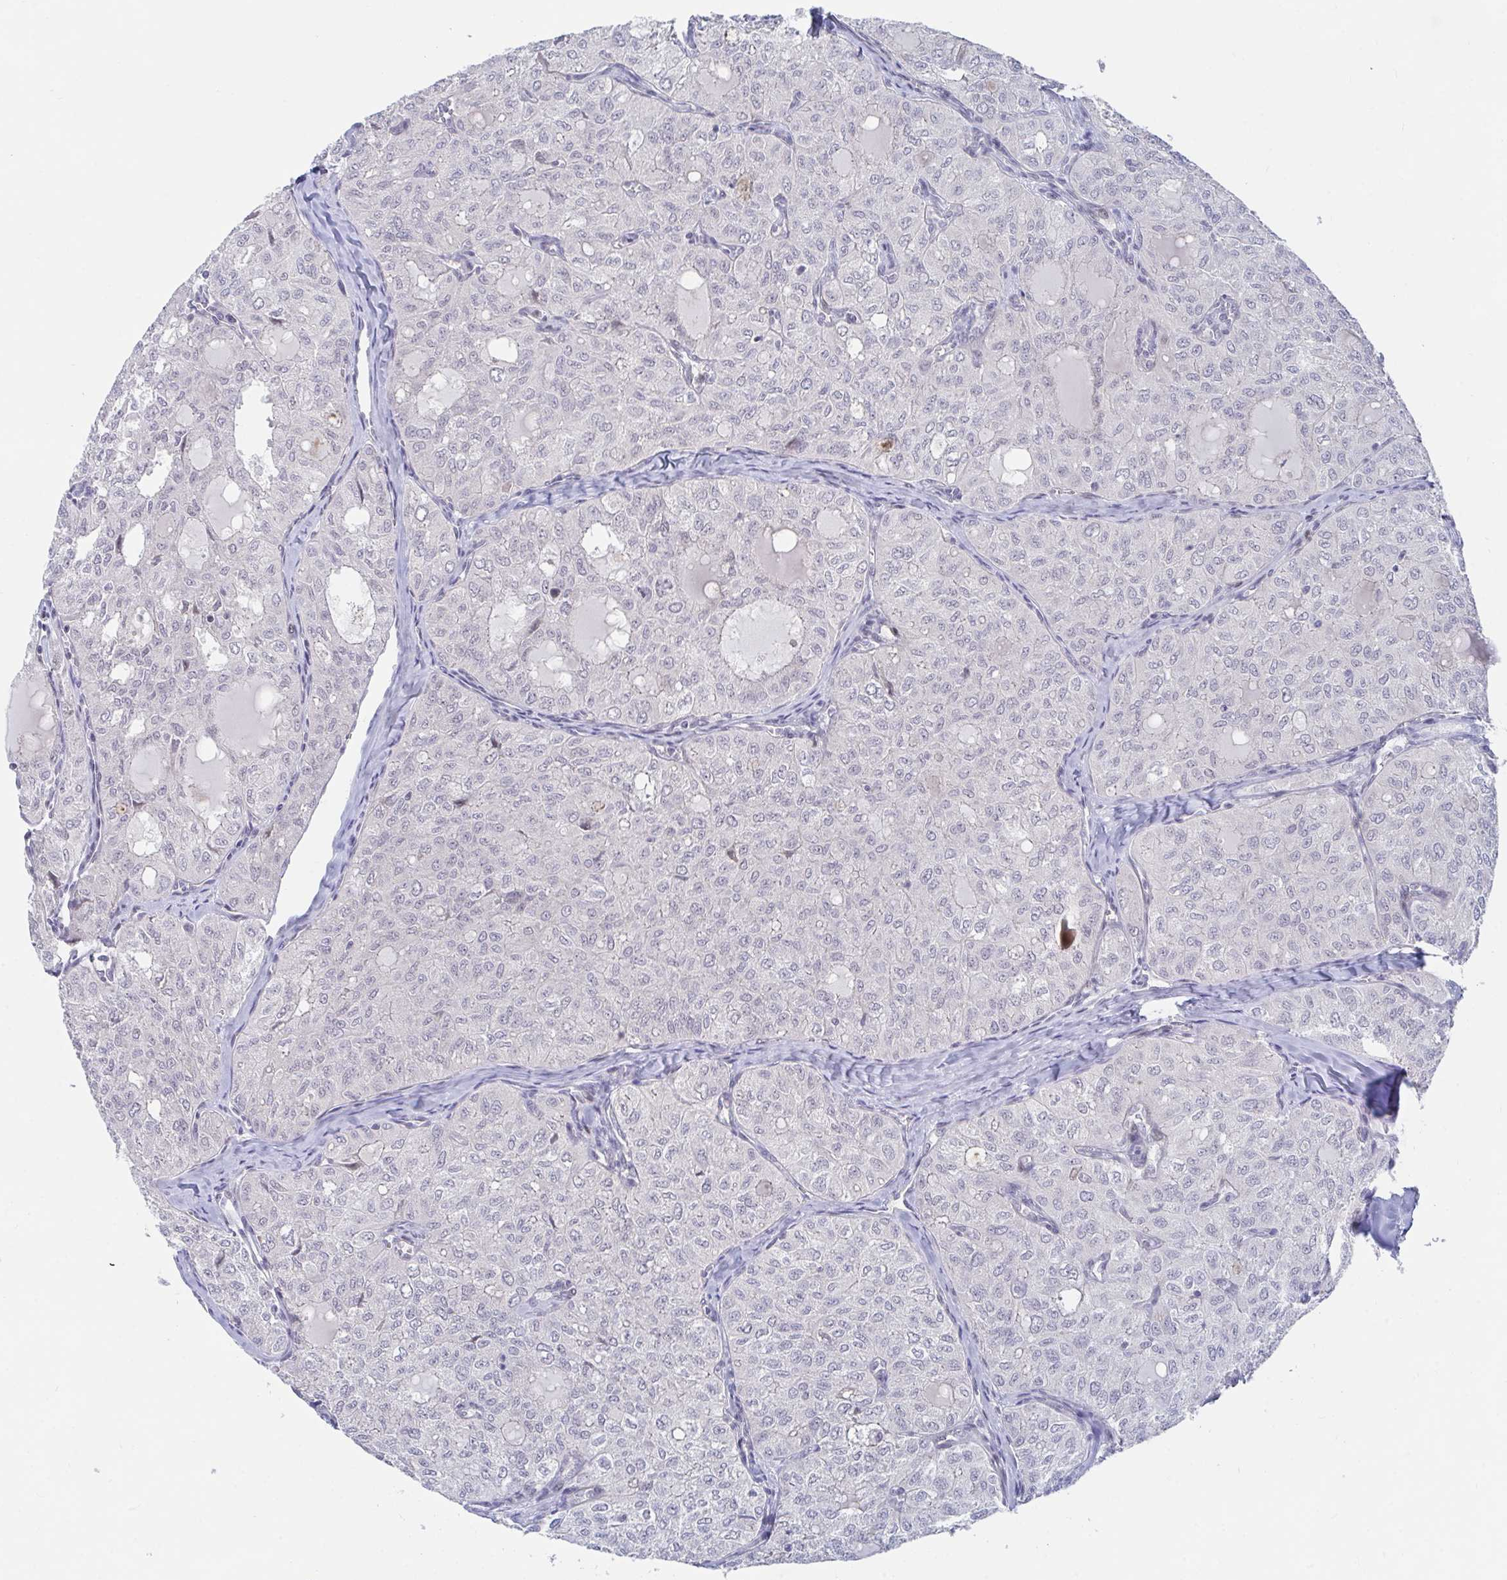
{"staining": {"intensity": "negative", "quantity": "none", "location": "none"}, "tissue": "thyroid cancer", "cell_type": "Tumor cells", "image_type": "cancer", "snomed": [{"axis": "morphology", "description": "Follicular adenoma carcinoma, NOS"}, {"axis": "topography", "description": "Thyroid gland"}], "caption": "High power microscopy photomicrograph of an IHC photomicrograph of thyroid follicular adenoma carcinoma, revealing no significant expression in tumor cells.", "gene": "FAM156B", "patient": {"sex": "male", "age": 75}}